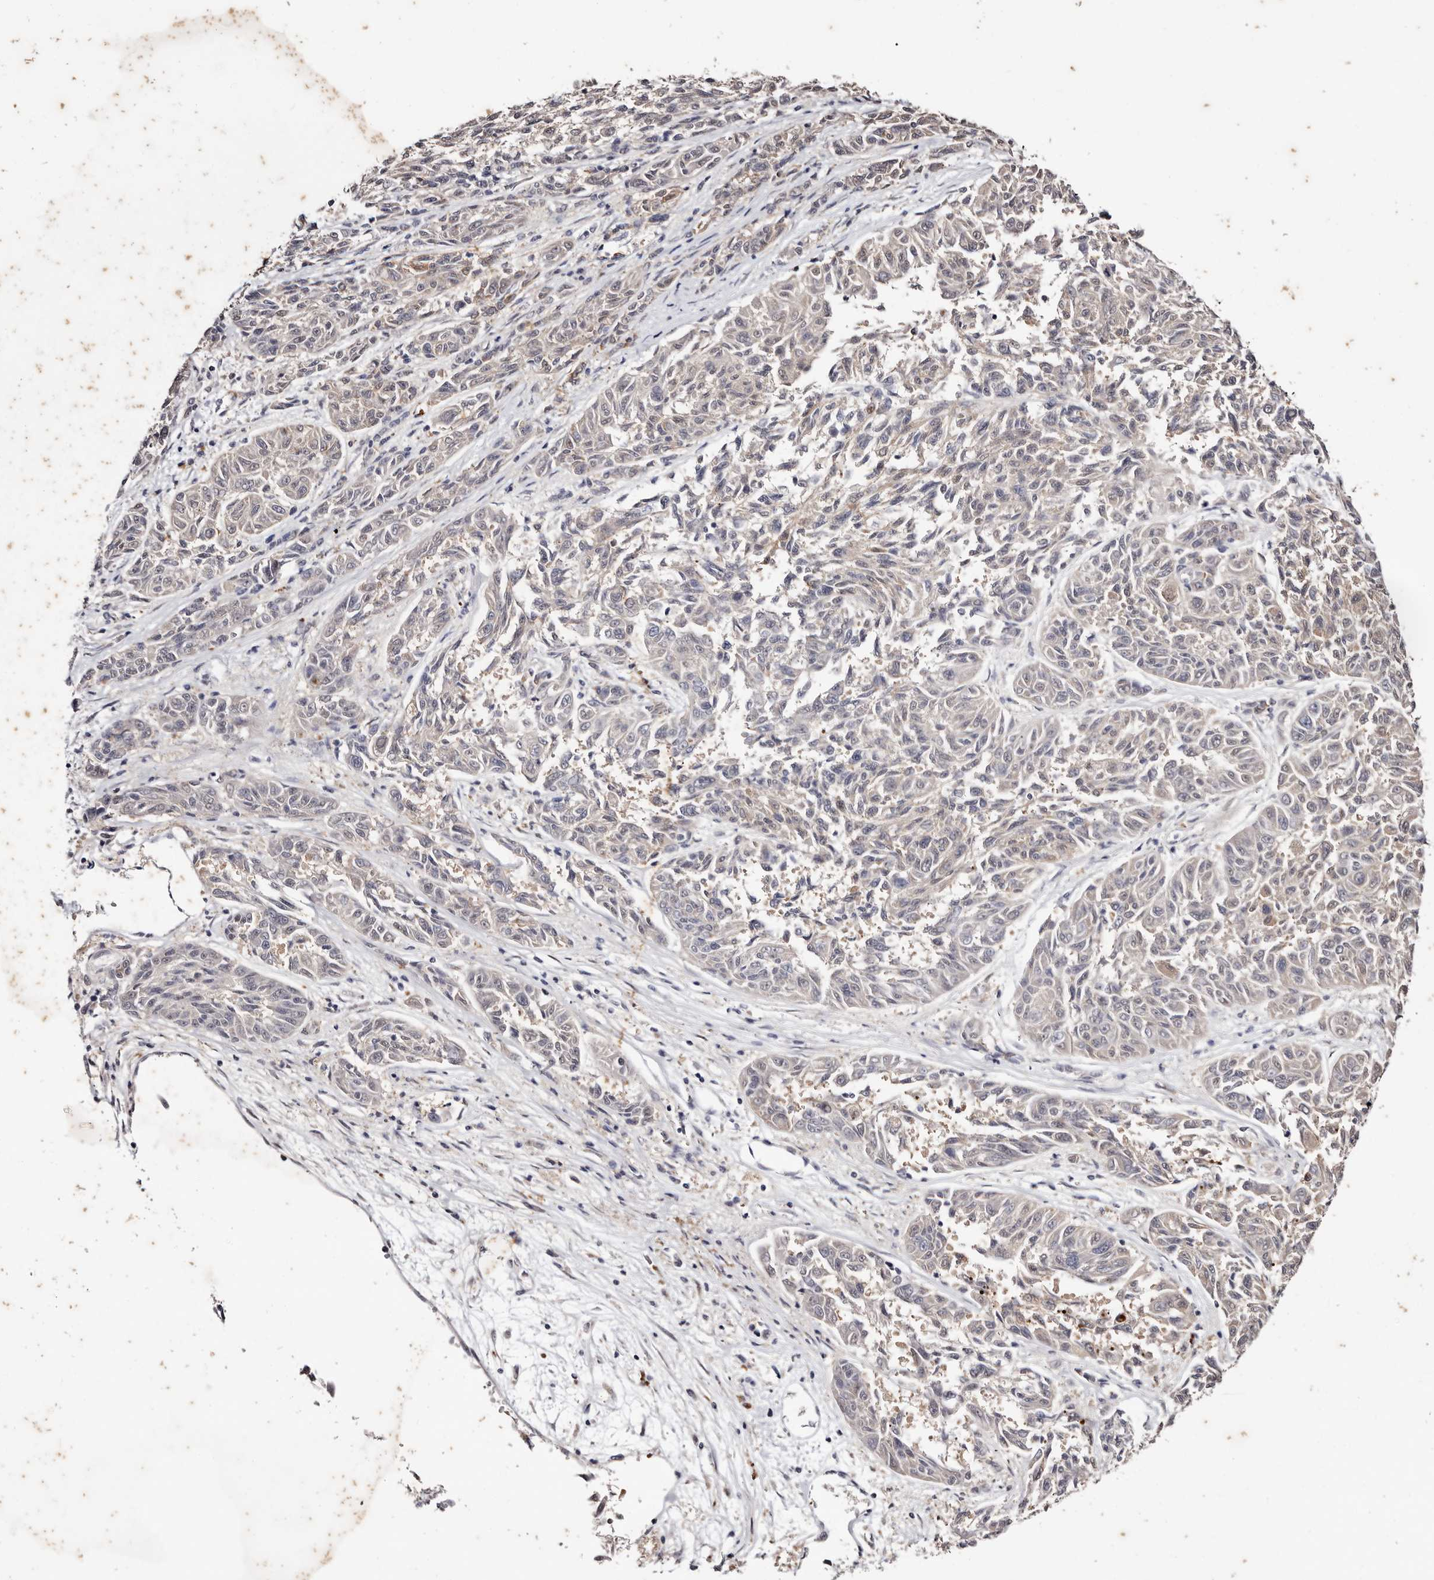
{"staining": {"intensity": "negative", "quantity": "none", "location": "none"}, "tissue": "melanoma", "cell_type": "Tumor cells", "image_type": "cancer", "snomed": [{"axis": "morphology", "description": "Malignant melanoma, NOS"}, {"axis": "topography", "description": "Skin"}], "caption": "Tumor cells are negative for brown protein staining in melanoma.", "gene": "TYW3", "patient": {"sex": "male", "age": 53}}